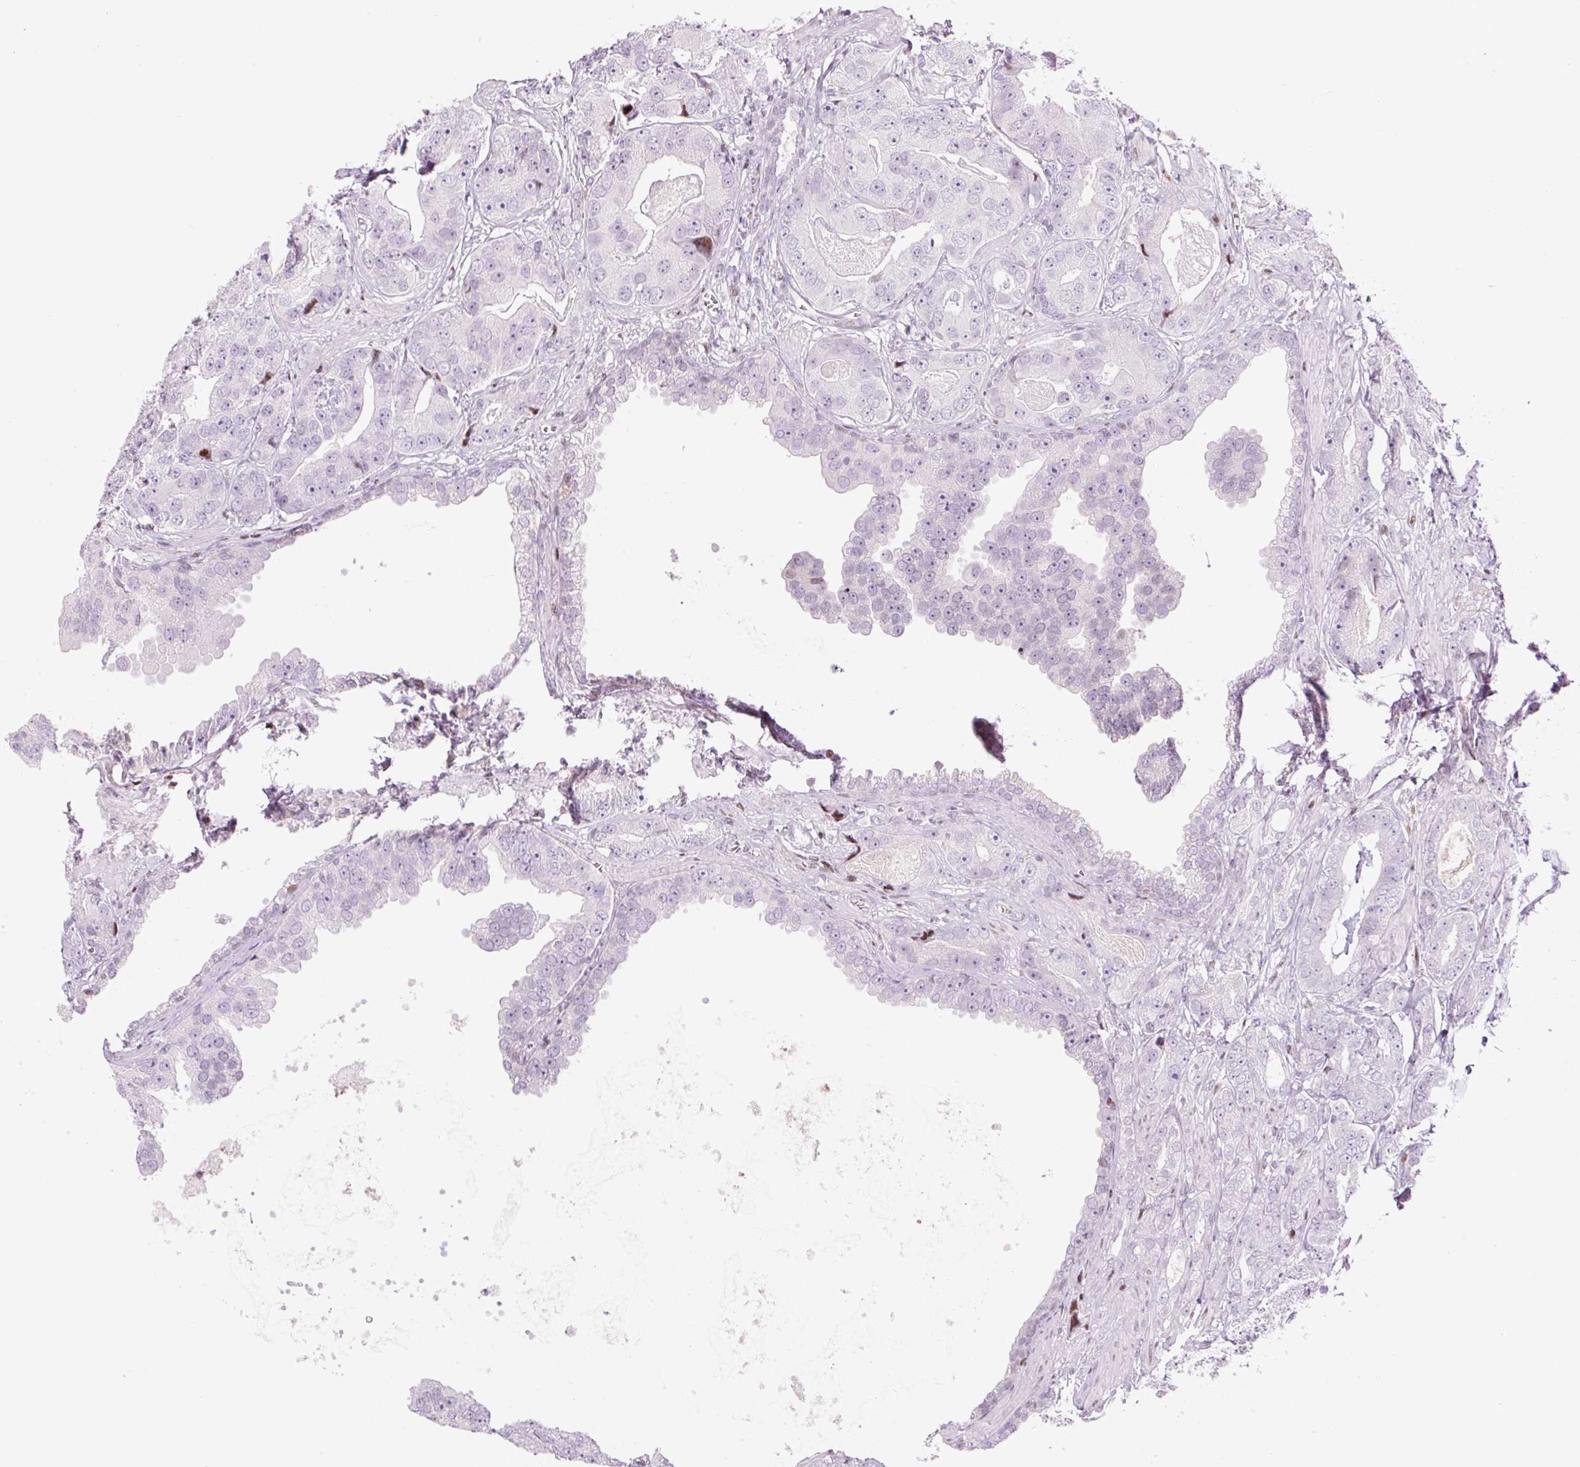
{"staining": {"intensity": "negative", "quantity": "none", "location": "none"}, "tissue": "prostate cancer", "cell_type": "Tumor cells", "image_type": "cancer", "snomed": [{"axis": "morphology", "description": "Adenocarcinoma, High grade"}, {"axis": "topography", "description": "Prostate"}], "caption": "Prostate cancer (adenocarcinoma (high-grade)) stained for a protein using immunohistochemistry (IHC) displays no expression tumor cells.", "gene": "TMEM177", "patient": {"sex": "male", "age": 71}}